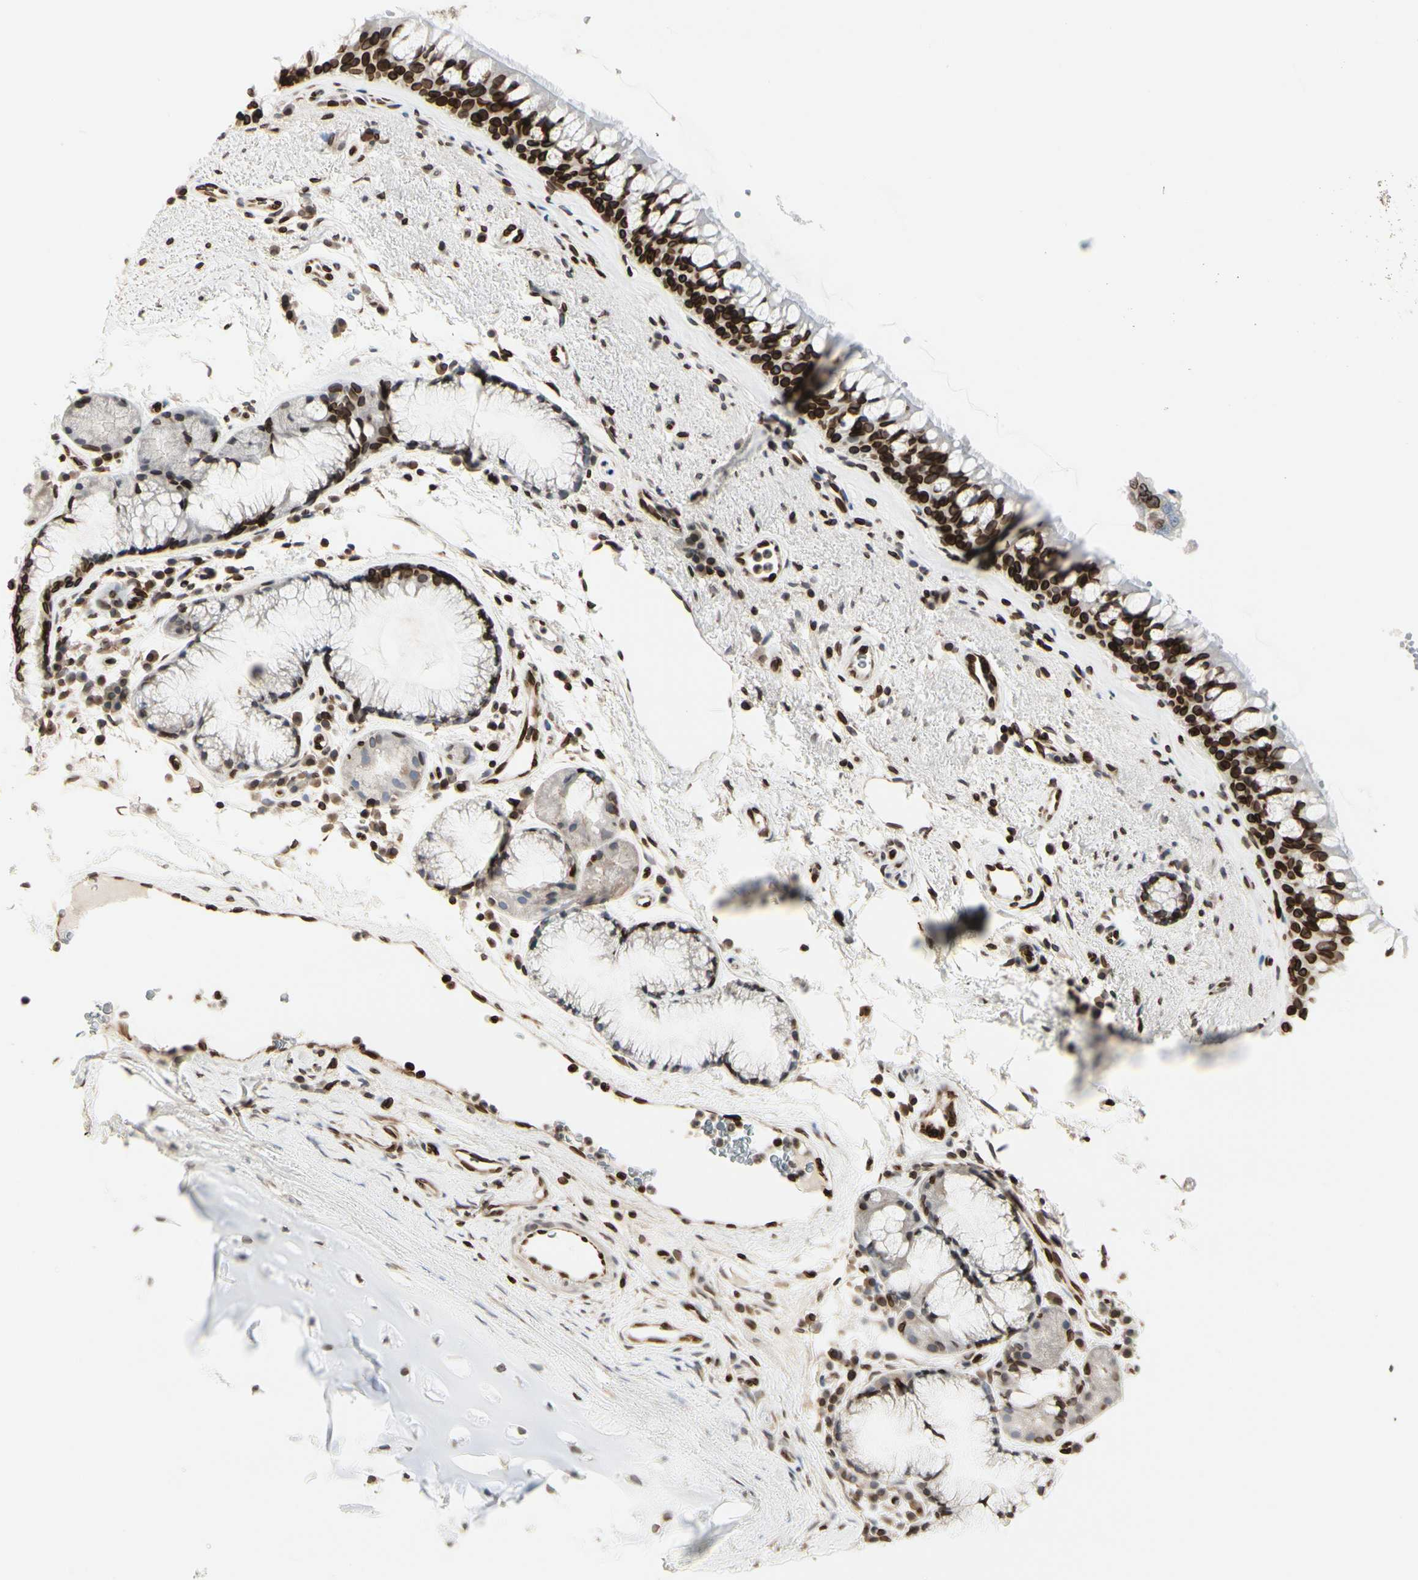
{"staining": {"intensity": "strong", "quantity": ">75%", "location": "cytoplasmic/membranous,nuclear"}, "tissue": "bronchus", "cell_type": "Respiratory epithelial cells", "image_type": "normal", "snomed": [{"axis": "morphology", "description": "Normal tissue, NOS"}, {"axis": "topography", "description": "Bronchus"}], "caption": "Respiratory epithelial cells exhibit strong cytoplasmic/membranous,nuclear positivity in about >75% of cells in benign bronchus.", "gene": "TMPO", "patient": {"sex": "female", "age": 54}}